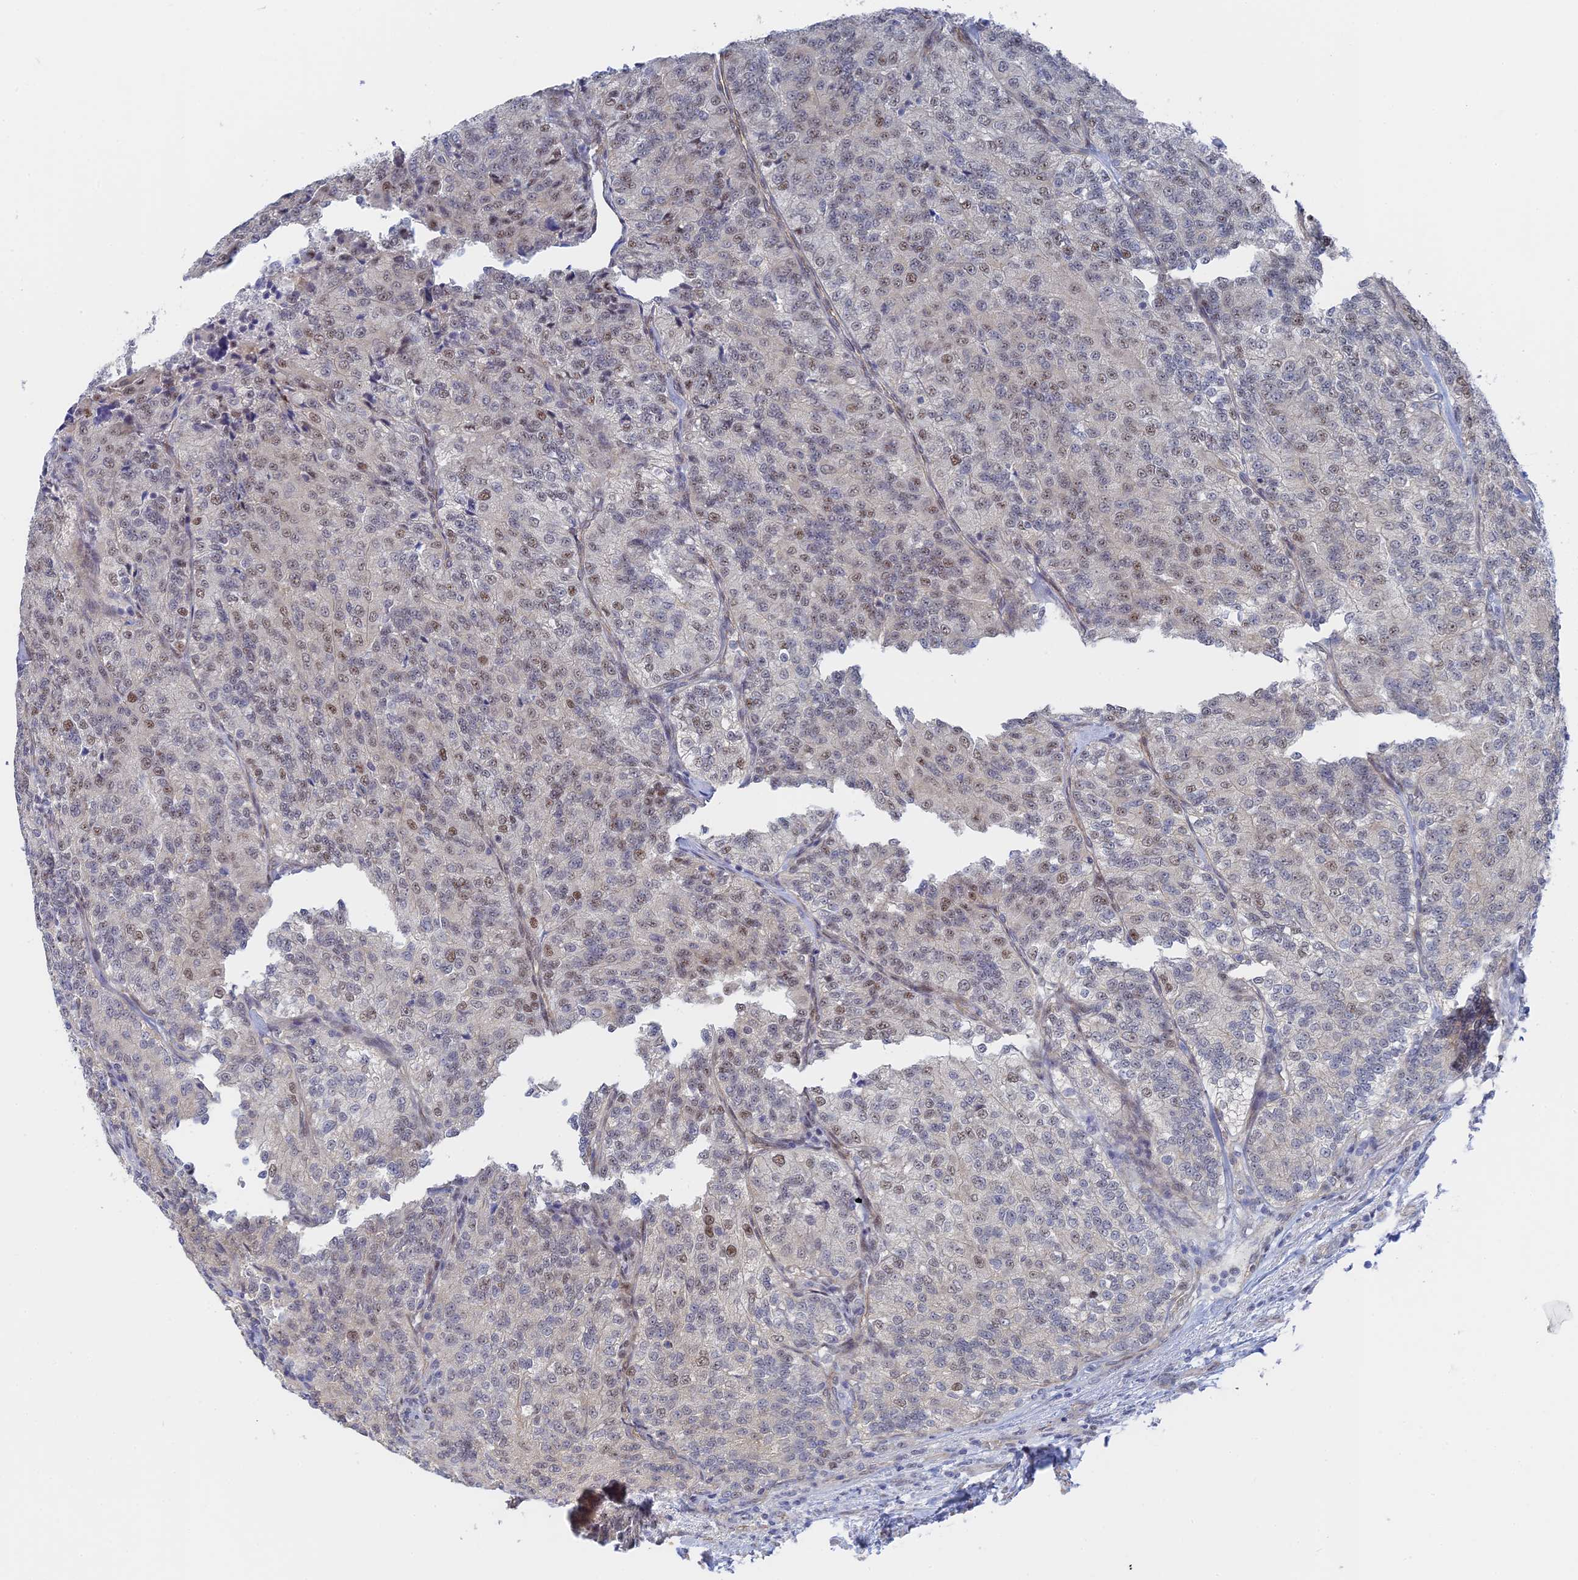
{"staining": {"intensity": "weak", "quantity": "25%-75%", "location": "nuclear"}, "tissue": "renal cancer", "cell_type": "Tumor cells", "image_type": "cancer", "snomed": [{"axis": "morphology", "description": "Adenocarcinoma, NOS"}, {"axis": "topography", "description": "Kidney"}], "caption": "High-magnification brightfield microscopy of renal adenocarcinoma stained with DAB (3,3'-diaminobenzidine) (brown) and counterstained with hematoxylin (blue). tumor cells exhibit weak nuclear positivity is seen in about25%-75% of cells.", "gene": "CFAP92", "patient": {"sex": "female", "age": 63}}